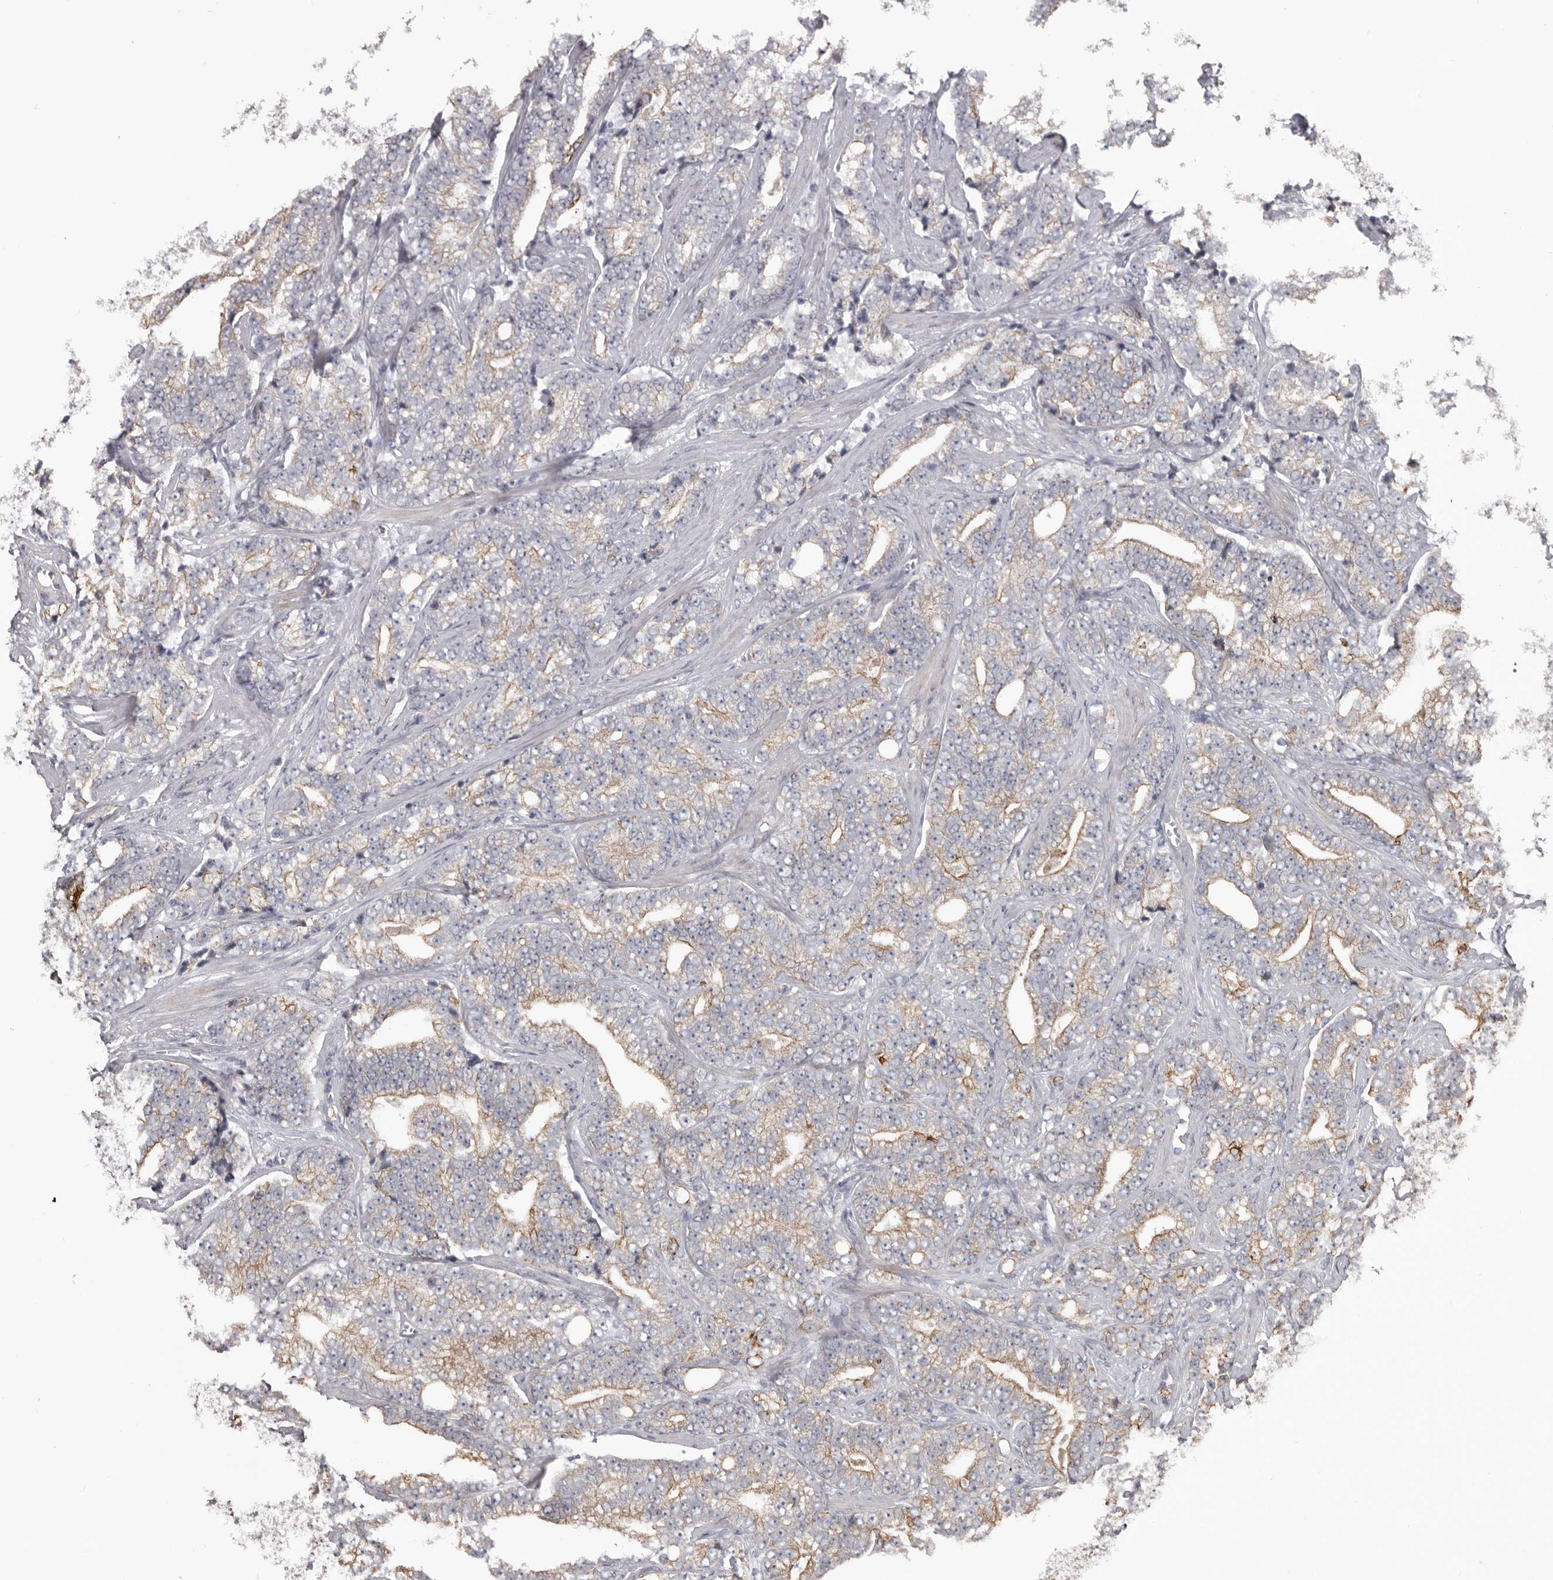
{"staining": {"intensity": "moderate", "quantity": "25%-75%", "location": "cytoplasmic/membranous"}, "tissue": "prostate cancer", "cell_type": "Tumor cells", "image_type": "cancer", "snomed": [{"axis": "morphology", "description": "Adenocarcinoma, High grade"}, {"axis": "topography", "description": "Prostate and seminal vesicle, NOS"}], "caption": "Protein expression analysis of human adenocarcinoma (high-grade) (prostate) reveals moderate cytoplasmic/membranous expression in approximately 25%-75% of tumor cells. (brown staining indicates protein expression, while blue staining denotes nuclei).", "gene": "LPAR6", "patient": {"sex": "male", "age": 67}}